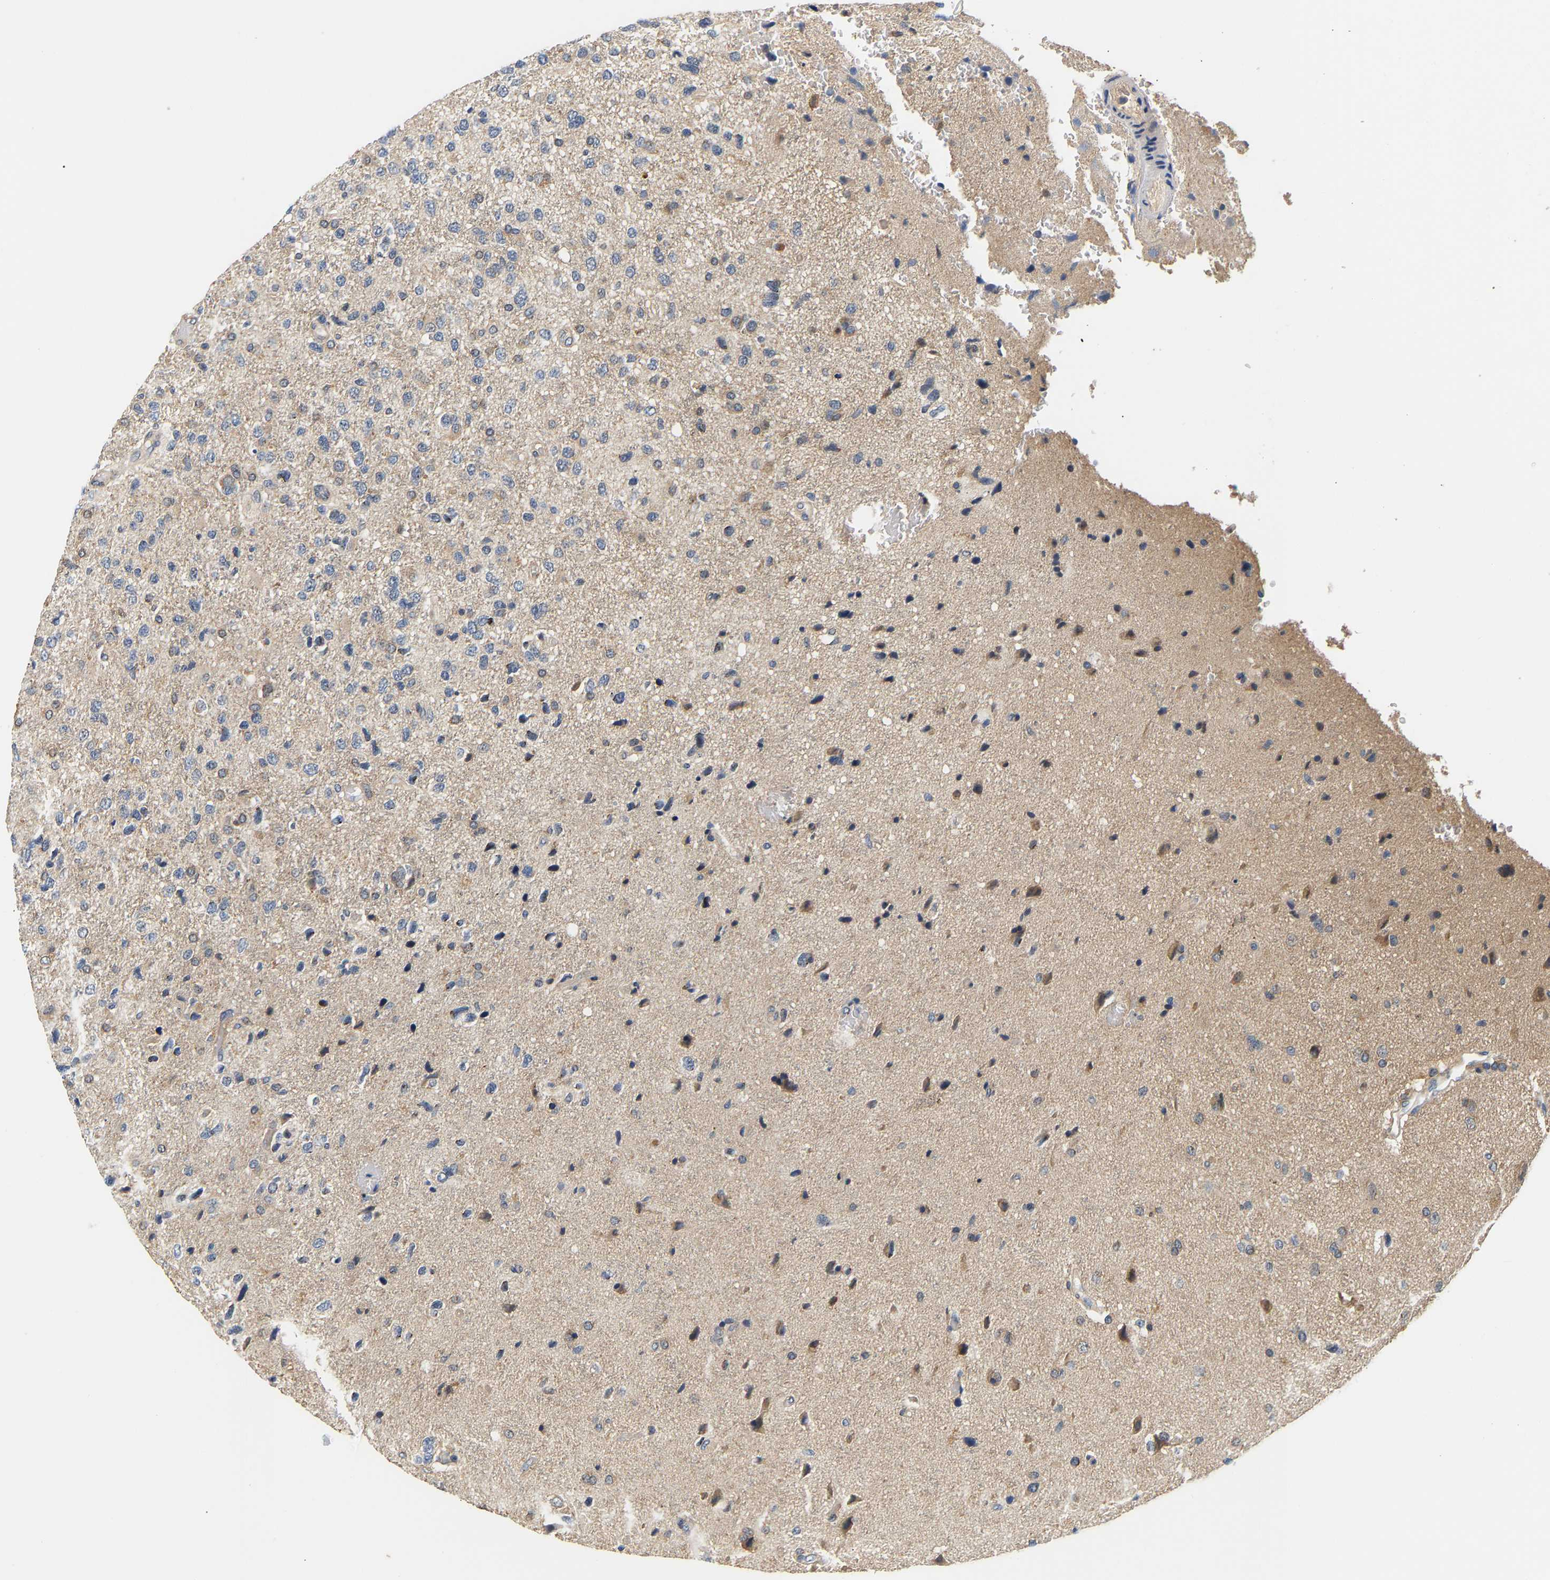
{"staining": {"intensity": "weak", "quantity": "<25%", "location": "cytoplasmic/membranous"}, "tissue": "glioma", "cell_type": "Tumor cells", "image_type": "cancer", "snomed": [{"axis": "morphology", "description": "Glioma, malignant, High grade"}, {"axis": "topography", "description": "Brain"}], "caption": "Tumor cells are negative for brown protein staining in glioma.", "gene": "PPID", "patient": {"sex": "female", "age": 58}}